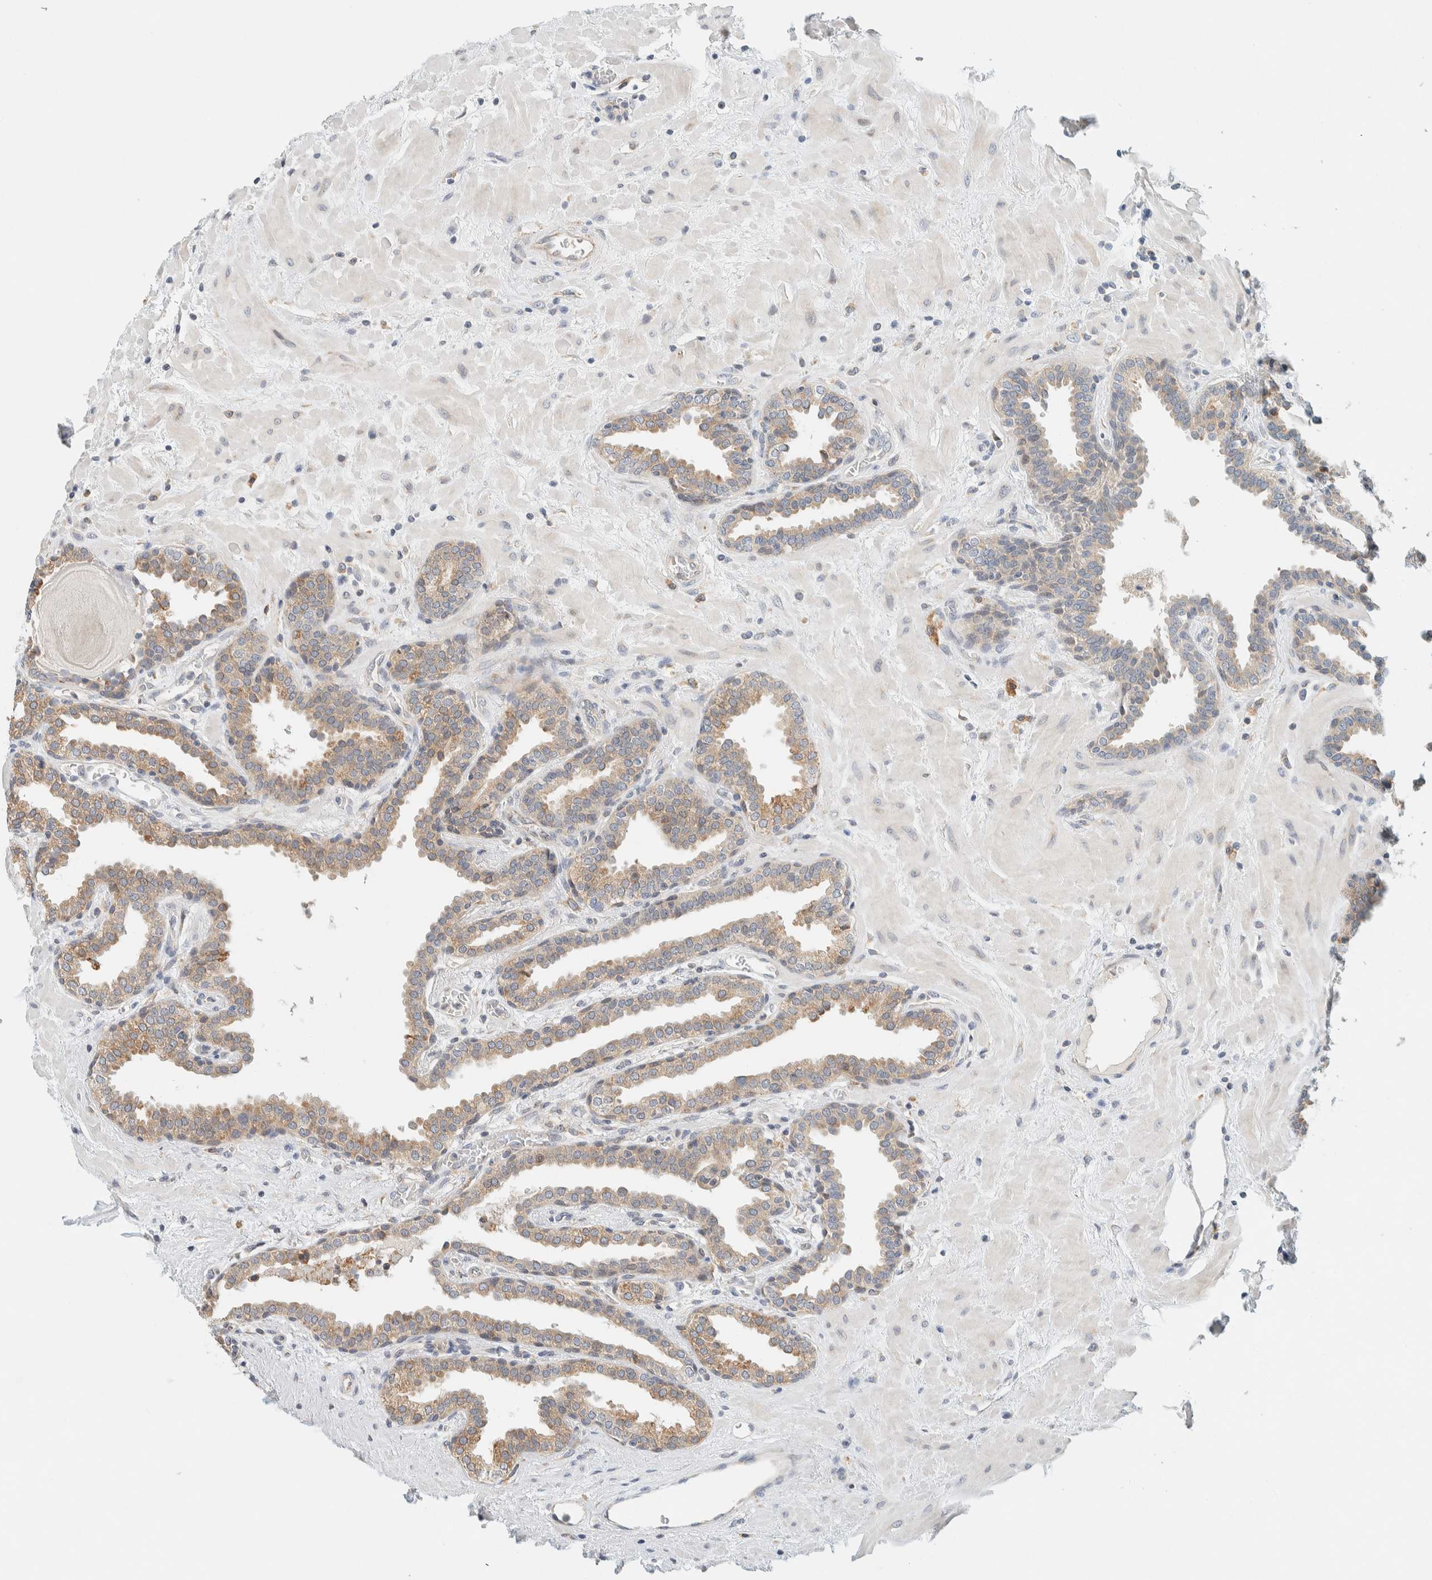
{"staining": {"intensity": "weak", "quantity": ">75%", "location": "cytoplasmic/membranous"}, "tissue": "prostate", "cell_type": "Glandular cells", "image_type": "normal", "snomed": [{"axis": "morphology", "description": "Normal tissue, NOS"}, {"axis": "topography", "description": "Prostate"}], "caption": "A histopathology image of human prostate stained for a protein reveals weak cytoplasmic/membranous brown staining in glandular cells.", "gene": "SUMF2", "patient": {"sex": "male", "age": 51}}